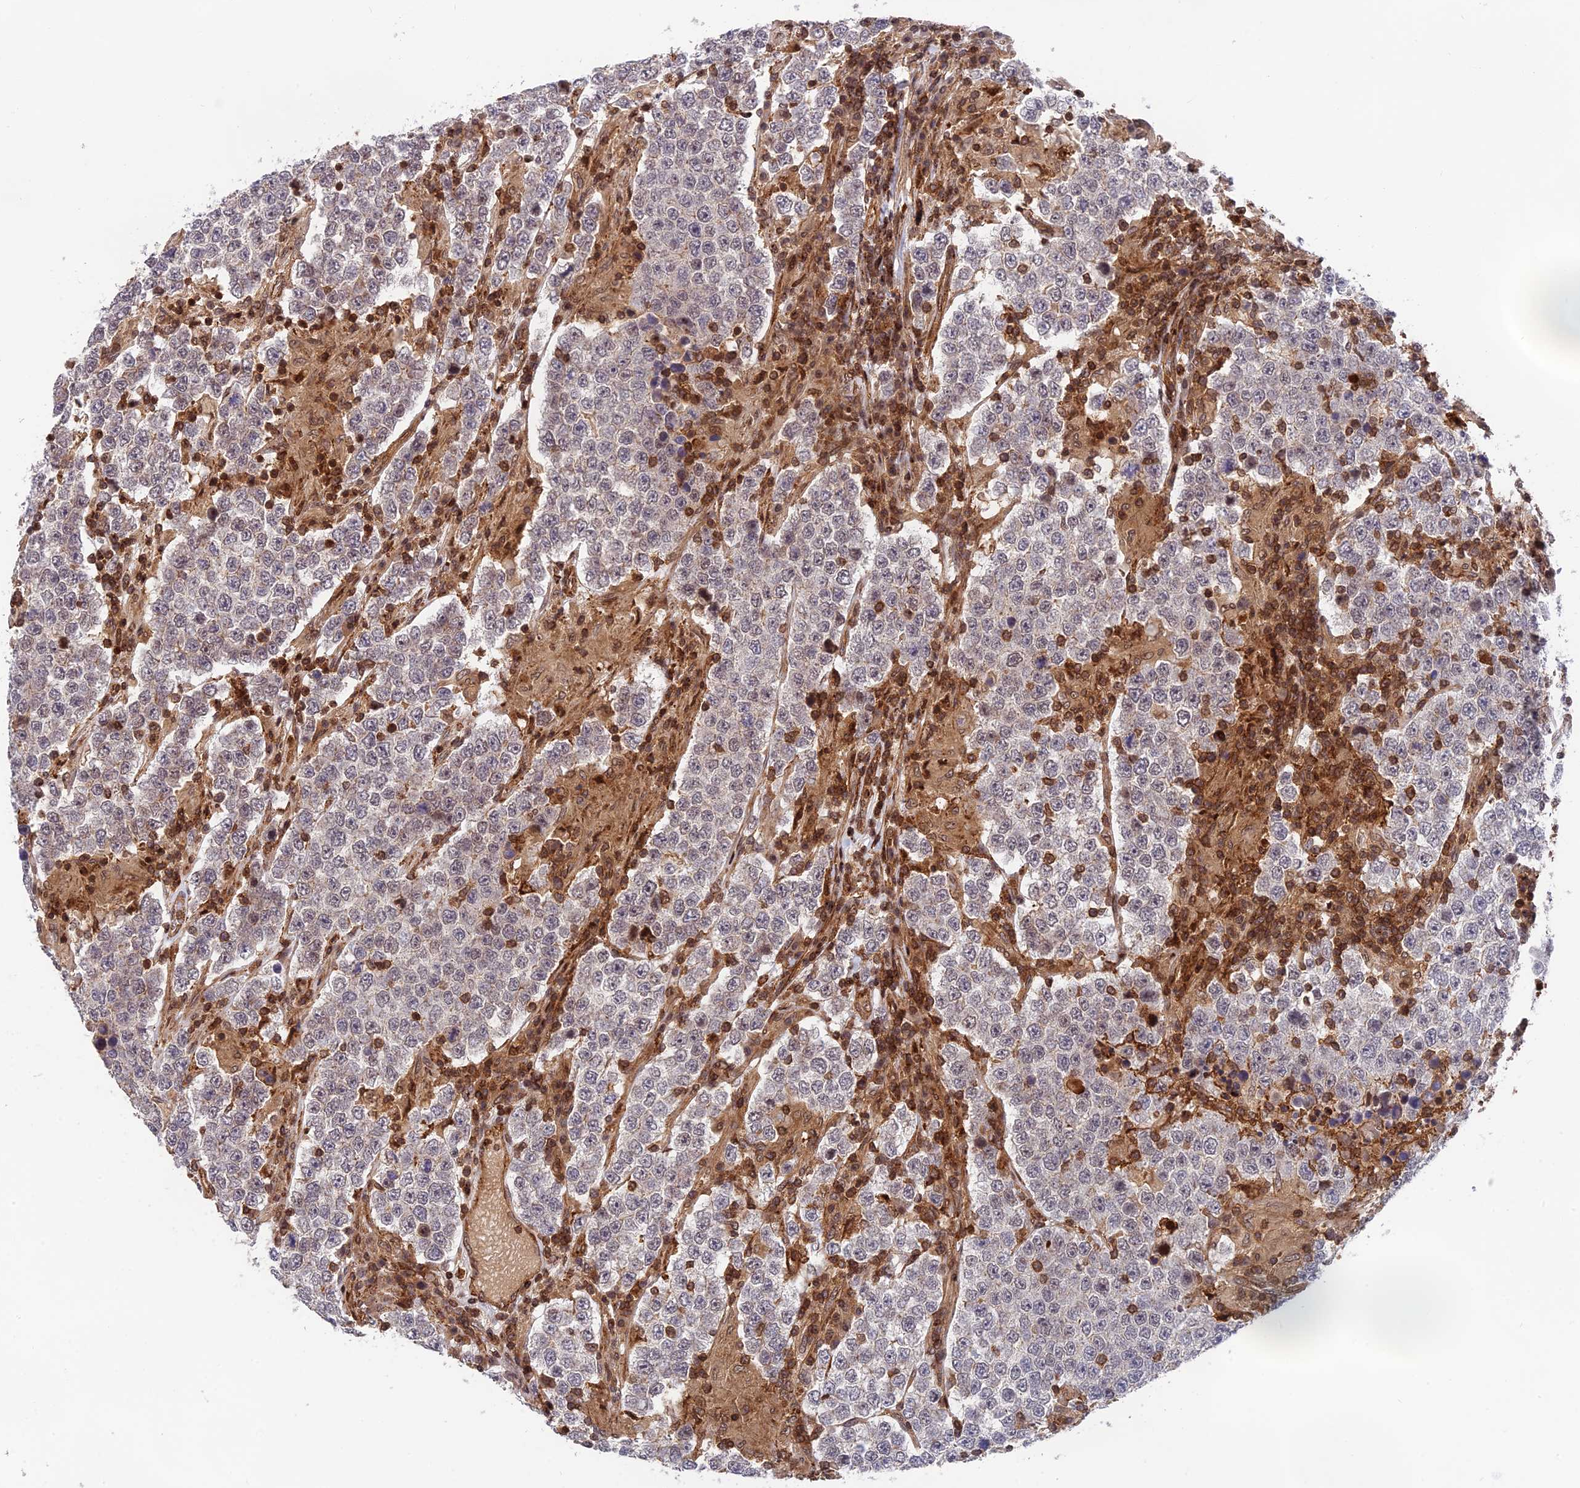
{"staining": {"intensity": "negative", "quantity": "none", "location": "none"}, "tissue": "testis cancer", "cell_type": "Tumor cells", "image_type": "cancer", "snomed": [{"axis": "morphology", "description": "Normal tissue, NOS"}, {"axis": "morphology", "description": "Urothelial carcinoma, High grade"}, {"axis": "morphology", "description": "Seminoma, NOS"}, {"axis": "morphology", "description": "Carcinoma, Embryonal, NOS"}, {"axis": "topography", "description": "Urinary bladder"}, {"axis": "topography", "description": "Testis"}], "caption": "Immunohistochemical staining of human testis seminoma displays no significant positivity in tumor cells.", "gene": "OSBPL1A", "patient": {"sex": "male", "age": 41}}